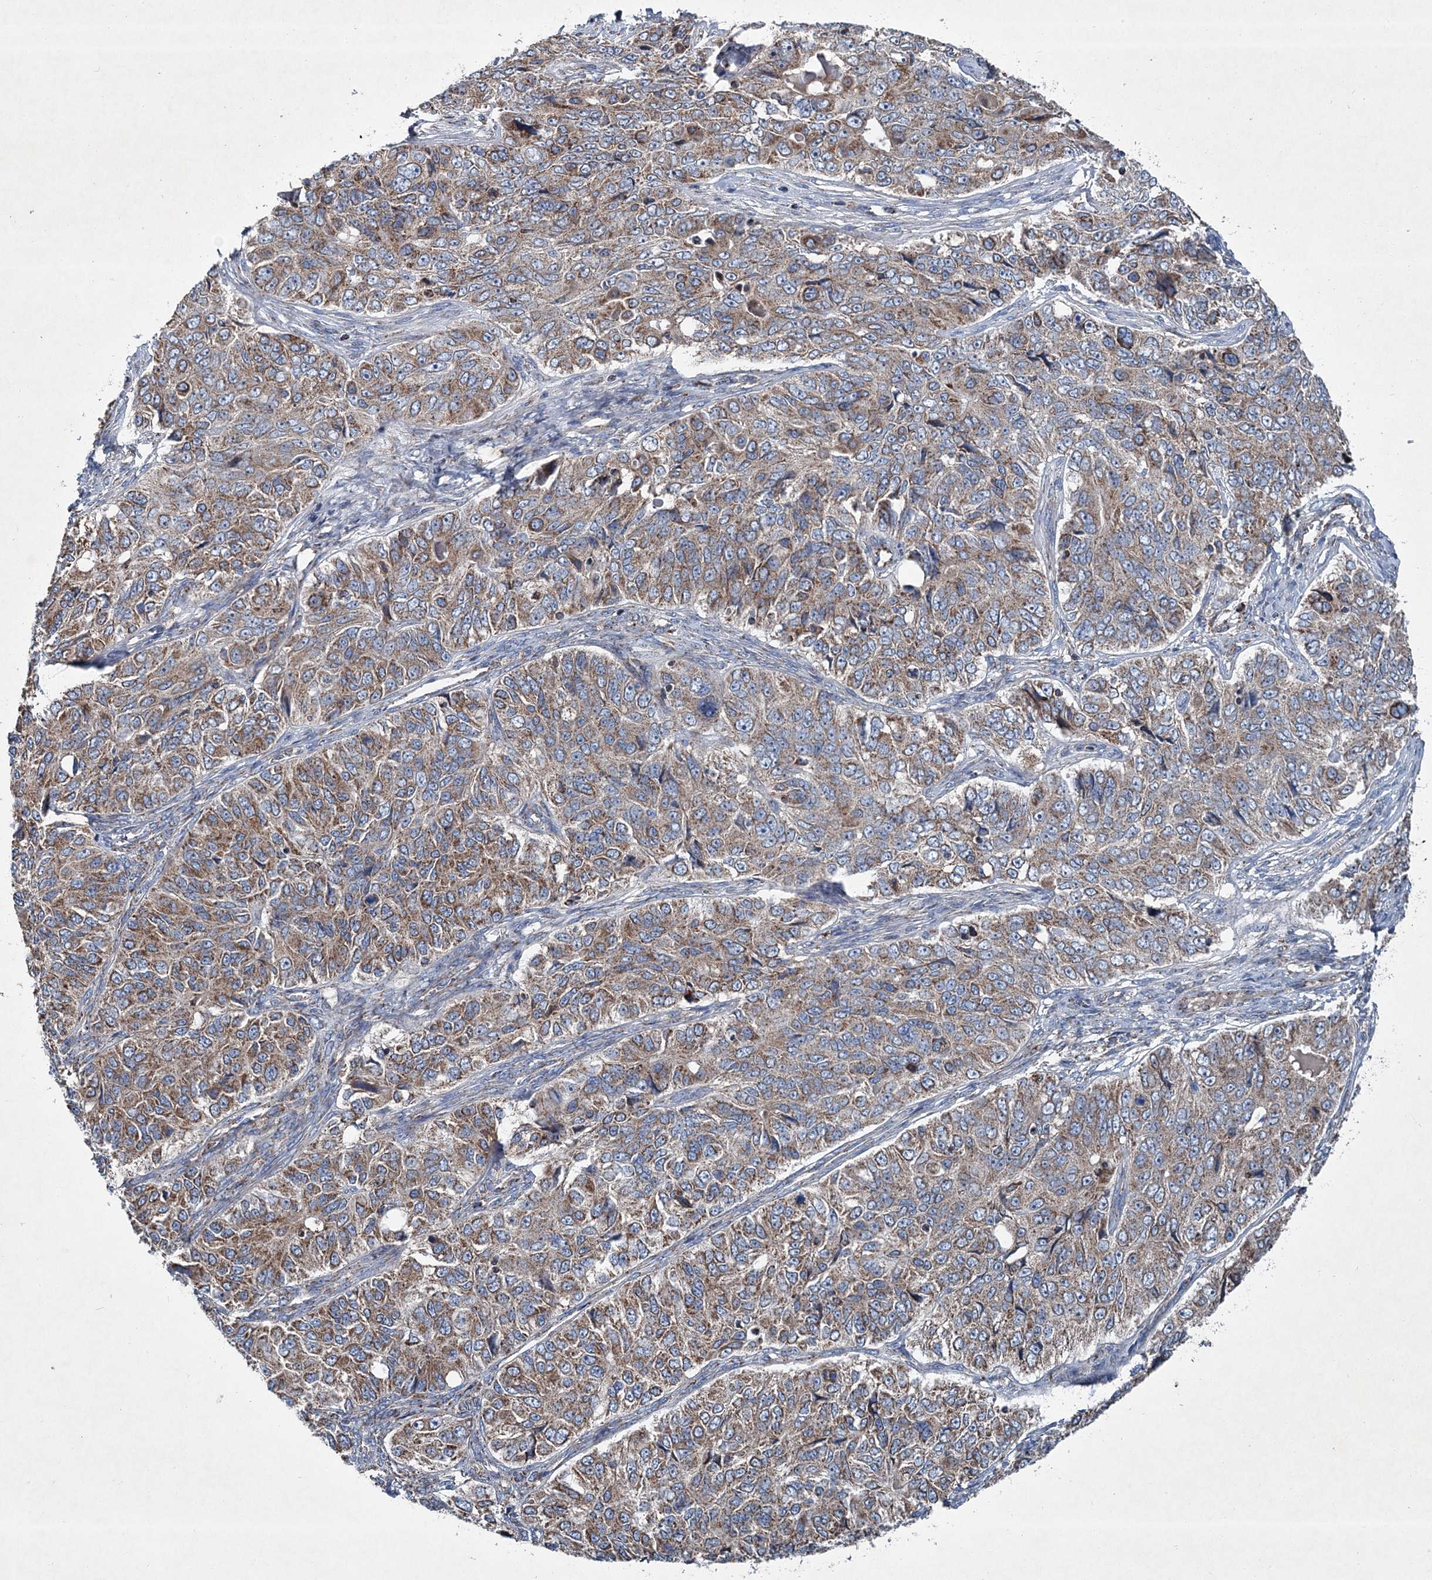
{"staining": {"intensity": "moderate", "quantity": ">75%", "location": "cytoplasmic/membranous"}, "tissue": "ovarian cancer", "cell_type": "Tumor cells", "image_type": "cancer", "snomed": [{"axis": "morphology", "description": "Carcinoma, endometroid"}, {"axis": "topography", "description": "Ovary"}], "caption": "Immunohistochemistry (DAB) staining of endometroid carcinoma (ovarian) reveals moderate cytoplasmic/membranous protein positivity in about >75% of tumor cells.", "gene": "SPAG16", "patient": {"sex": "female", "age": 51}}